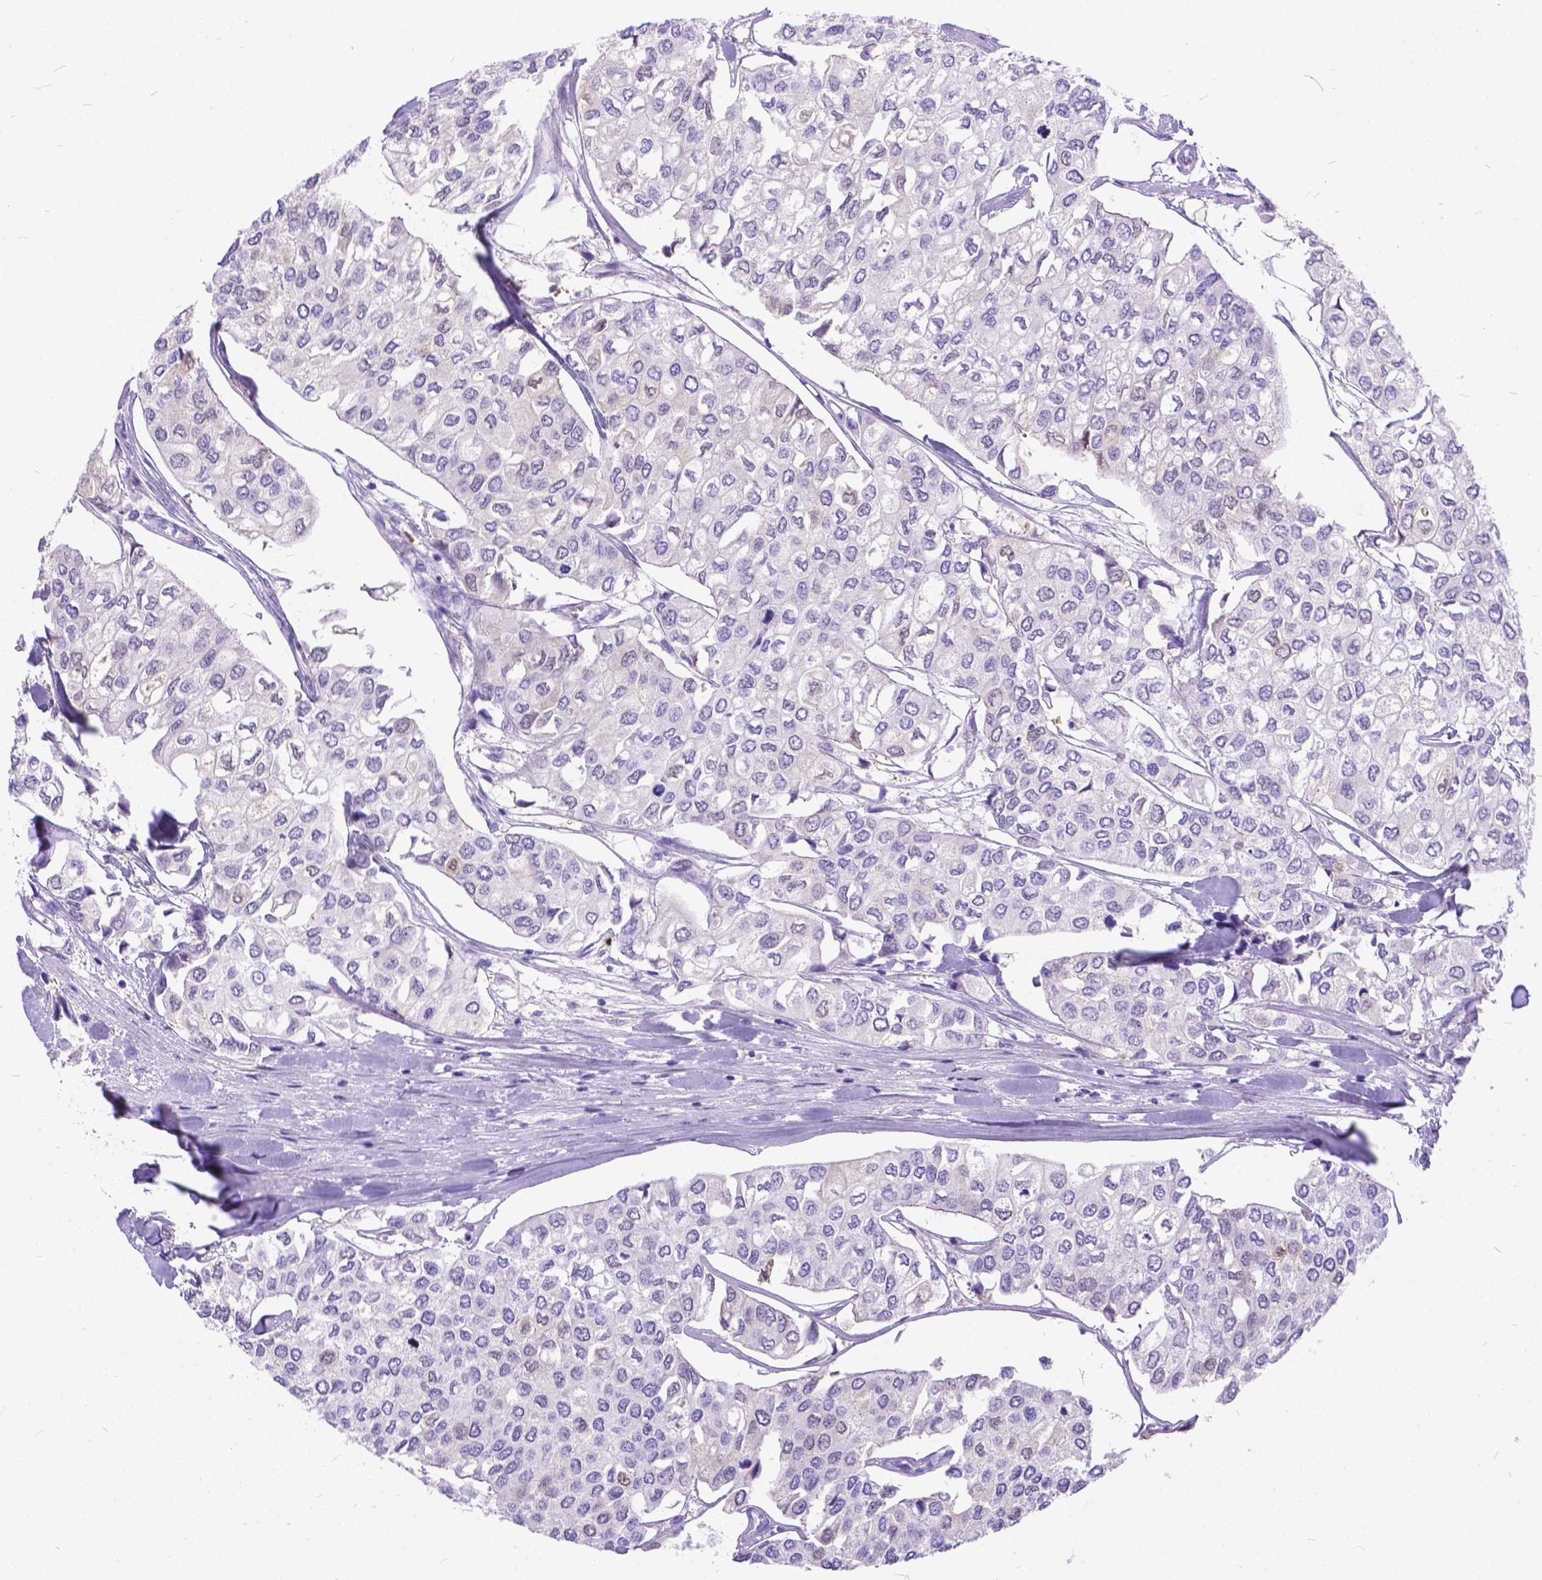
{"staining": {"intensity": "weak", "quantity": "<25%", "location": "nuclear"}, "tissue": "urothelial cancer", "cell_type": "Tumor cells", "image_type": "cancer", "snomed": [{"axis": "morphology", "description": "Urothelial carcinoma, High grade"}, {"axis": "topography", "description": "Urinary bladder"}], "caption": "An image of urothelial cancer stained for a protein shows no brown staining in tumor cells. (DAB (3,3'-diaminobenzidine) immunohistochemistry visualized using brightfield microscopy, high magnification).", "gene": "TMEM169", "patient": {"sex": "male", "age": 73}}